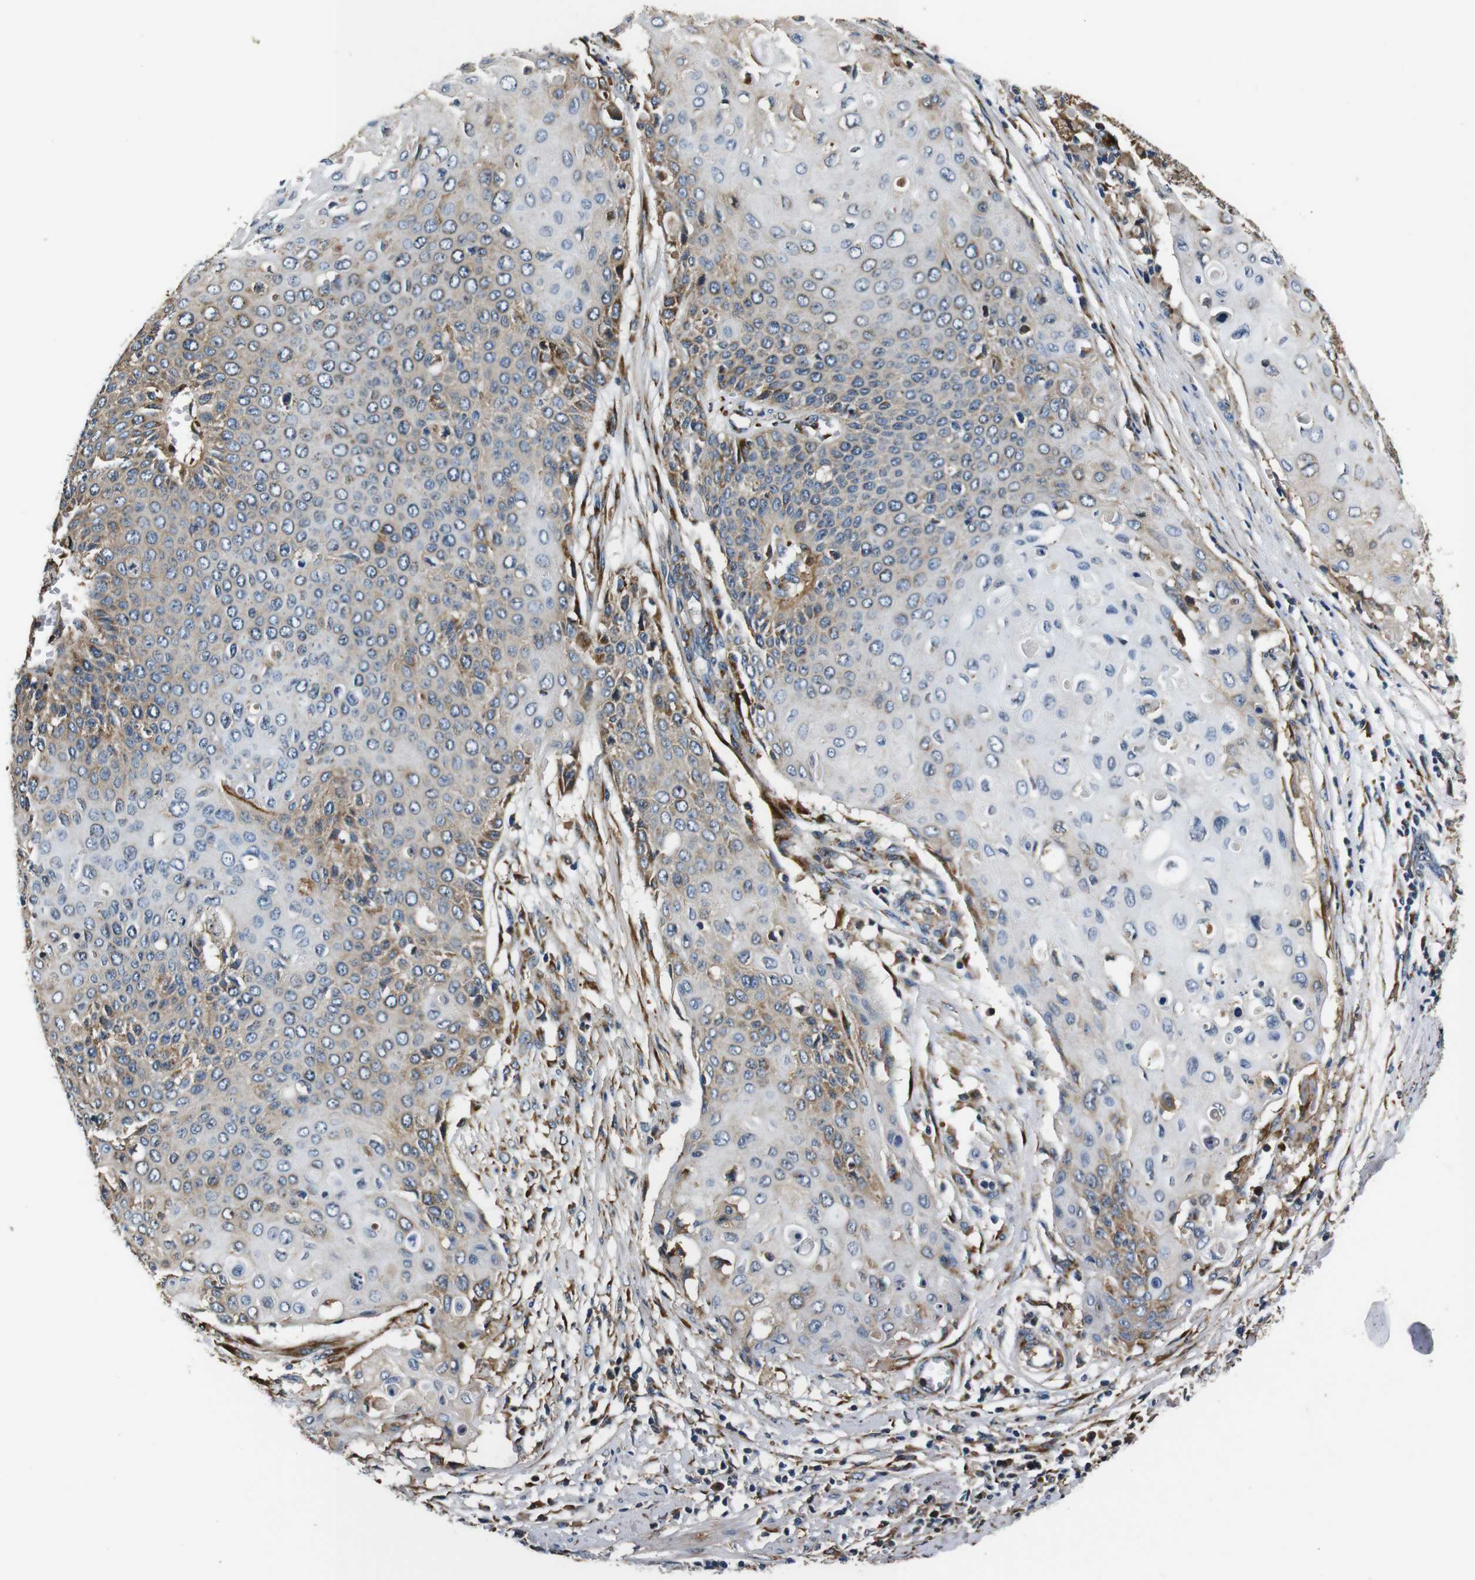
{"staining": {"intensity": "moderate", "quantity": "<25%", "location": "cytoplasmic/membranous"}, "tissue": "cervical cancer", "cell_type": "Tumor cells", "image_type": "cancer", "snomed": [{"axis": "morphology", "description": "Squamous cell carcinoma, NOS"}, {"axis": "topography", "description": "Cervix"}], "caption": "Cervical cancer stained for a protein (brown) demonstrates moderate cytoplasmic/membranous positive positivity in about <25% of tumor cells.", "gene": "COL1A1", "patient": {"sex": "female", "age": 39}}